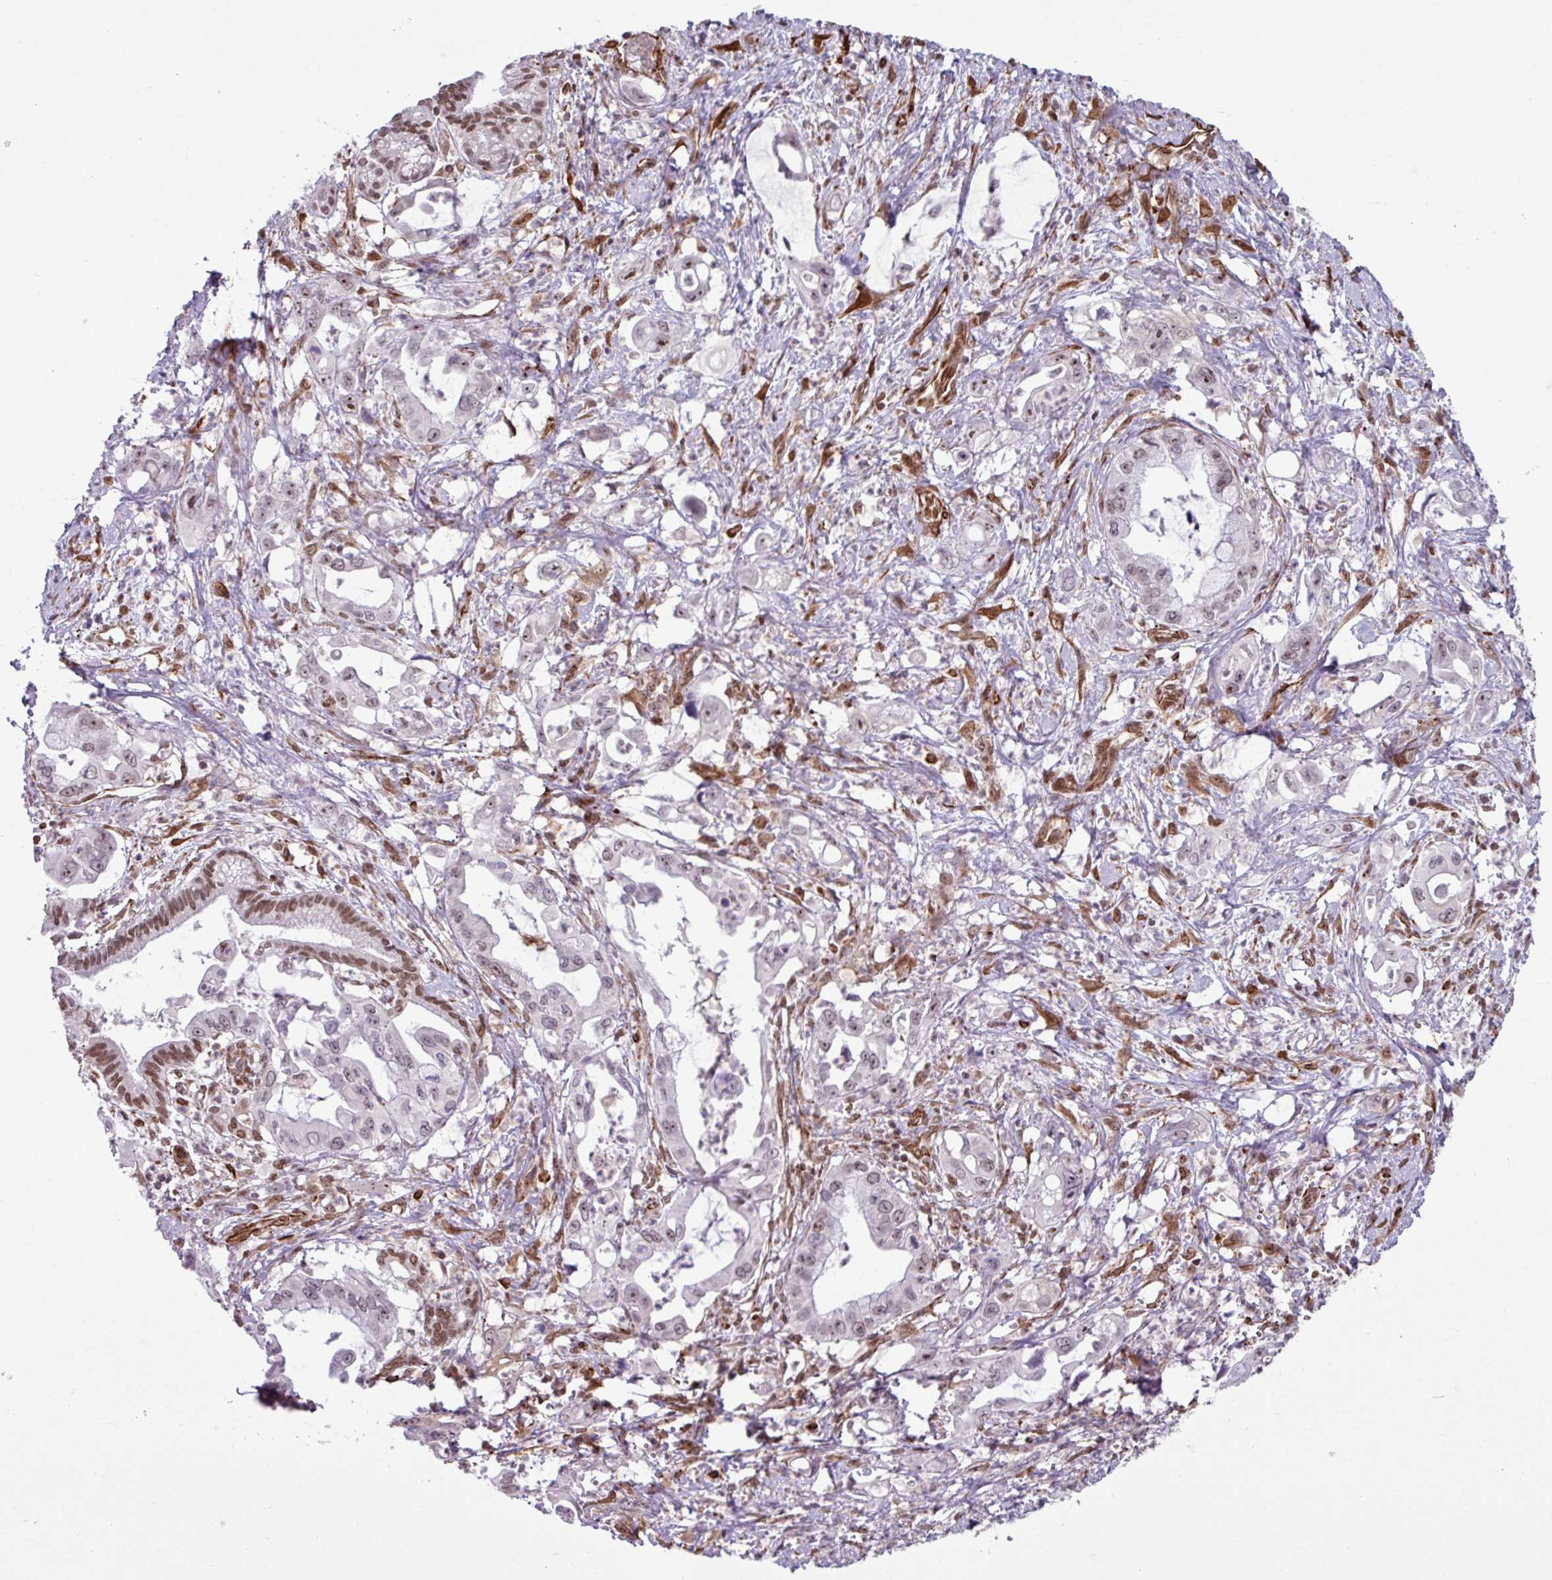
{"staining": {"intensity": "weak", "quantity": "<25%", "location": "nuclear"}, "tissue": "pancreatic cancer", "cell_type": "Tumor cells", "image_type": "cancer", "snomed": [{"axis": "morphology", "description": "Adenocarcinoma, NOS"}, {"axis": "topography", "description": "Pancreas"}], "caption": "Immunohistochemistry (IHC) photomicrograph of pancreatic cancer stained for a protein (brown), which demonstrates no staining in tumor cells.", "gene": "CHD3", "patient": {"sex": "male", "age": 61}}